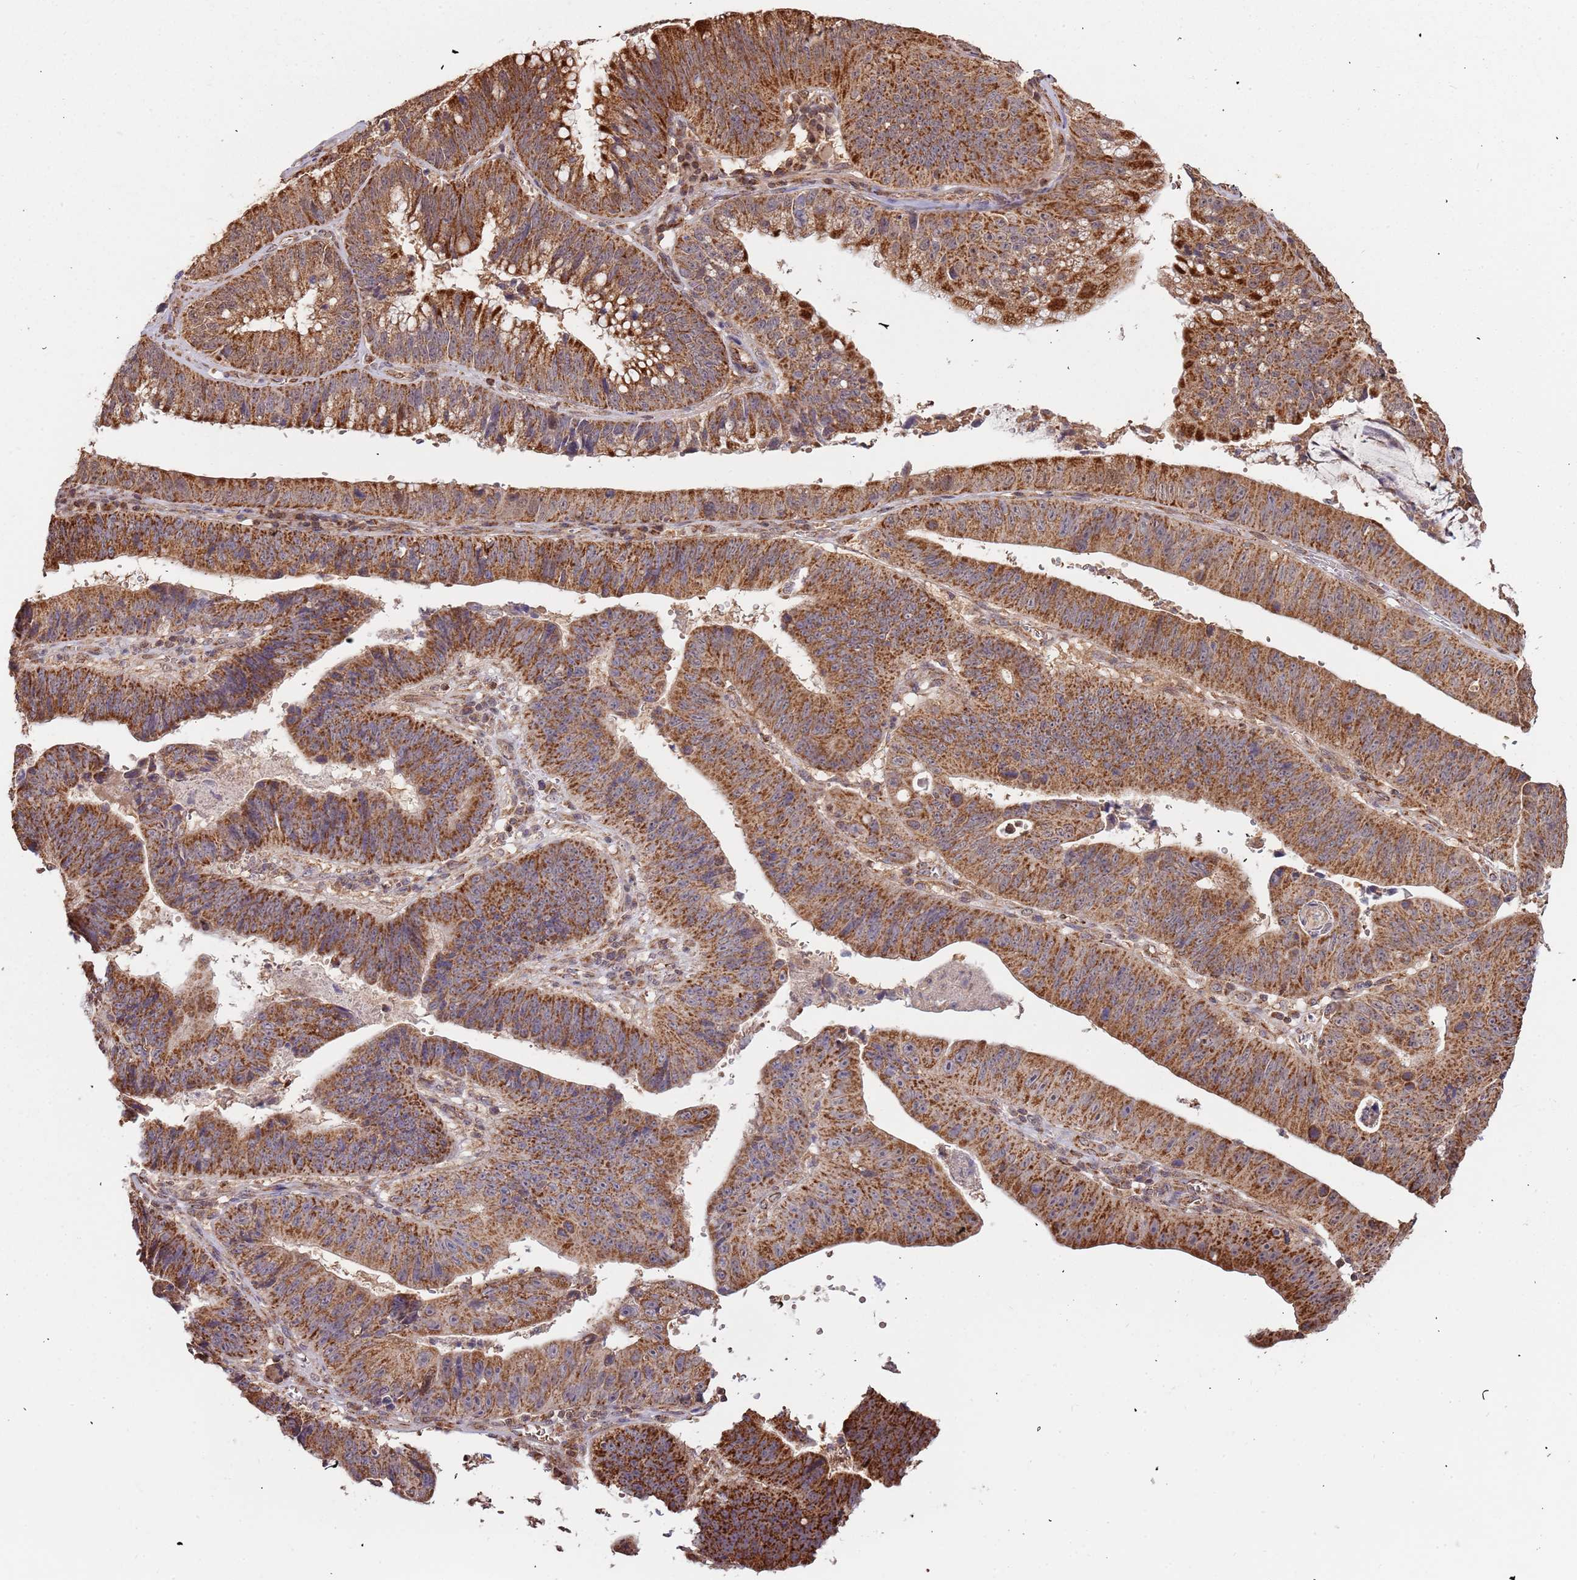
{"staining": {"intensity": "strong", "quantity": ">75%", "location": "cytoplasmic/membranous"}, "tissue": "stomach cancer", "cell_type": "Tumor cells", "image_type": "cancer", "snomed": [{"axis": "morphology", "description": "Adenocarcinoma, NOS"}, {"axis": "topography", "description": "Stomach"}], "caption": "A brown stain labels strong cytoplasmic/membranous expression of a protein in human stomach cancer (adenocarcinoma) tumor cells.", "gene": "IL17RD", "patient": {"sex": "male", "age": 59}}